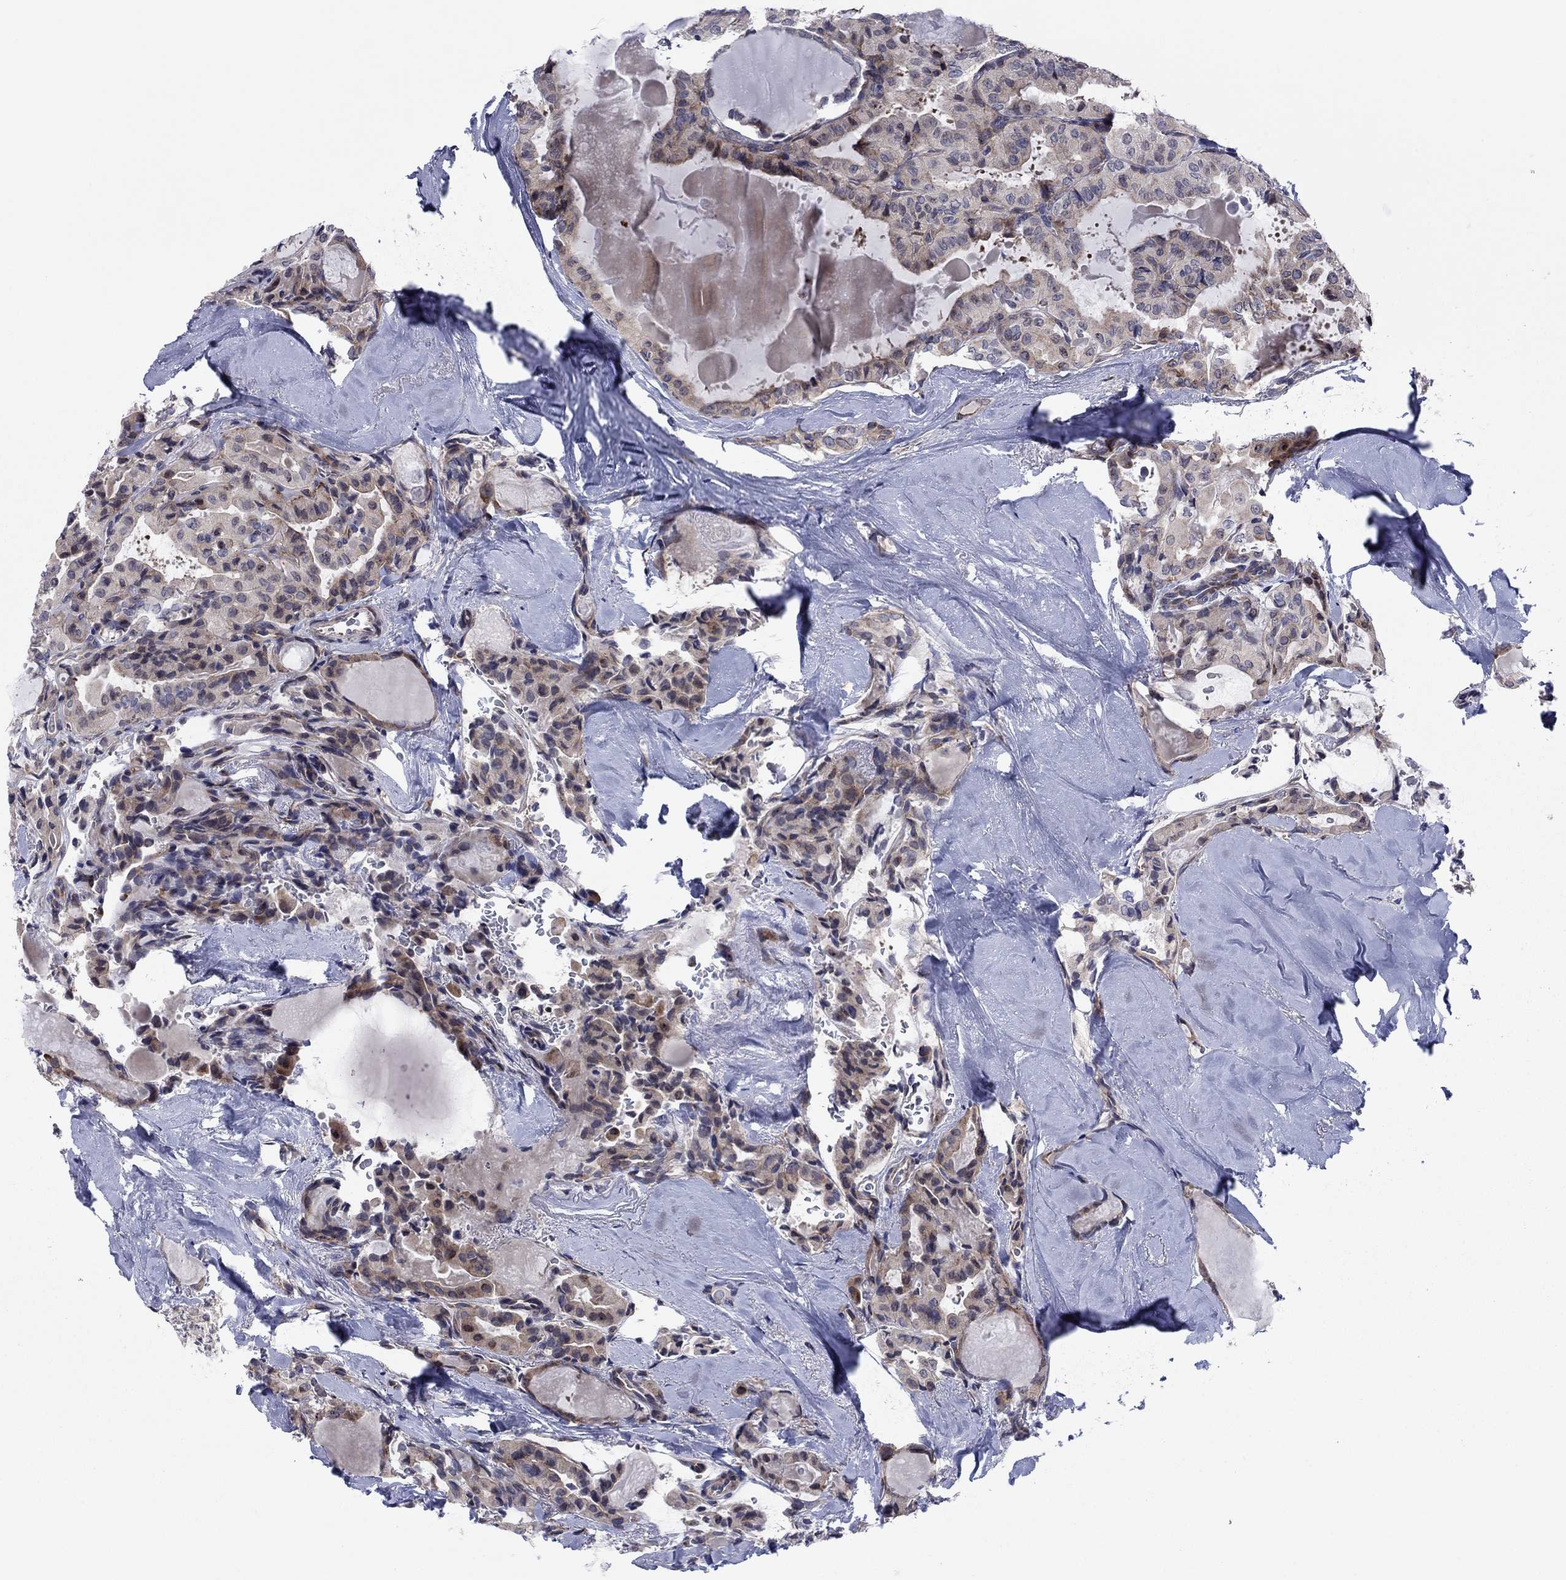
{"staining": {"intensity": "weak", "quantity": "<25%", "location": "cytoplasmic/membranous"}, "tissue": "thyroid cancer", "cell_type": "Tumor cells", "image_type": "cancer", "snomed": [{"axis": "morphology", "description": "Papillary adenocarcinoma, NOS"}, {"axis": "topography", "description": "Thyroid gland"}], "caption": "Tumor cells are negative for brown protein staining in thyroid cancer.", "gene": "GPR155", "patient": {"sex": "female", "age": 41}}